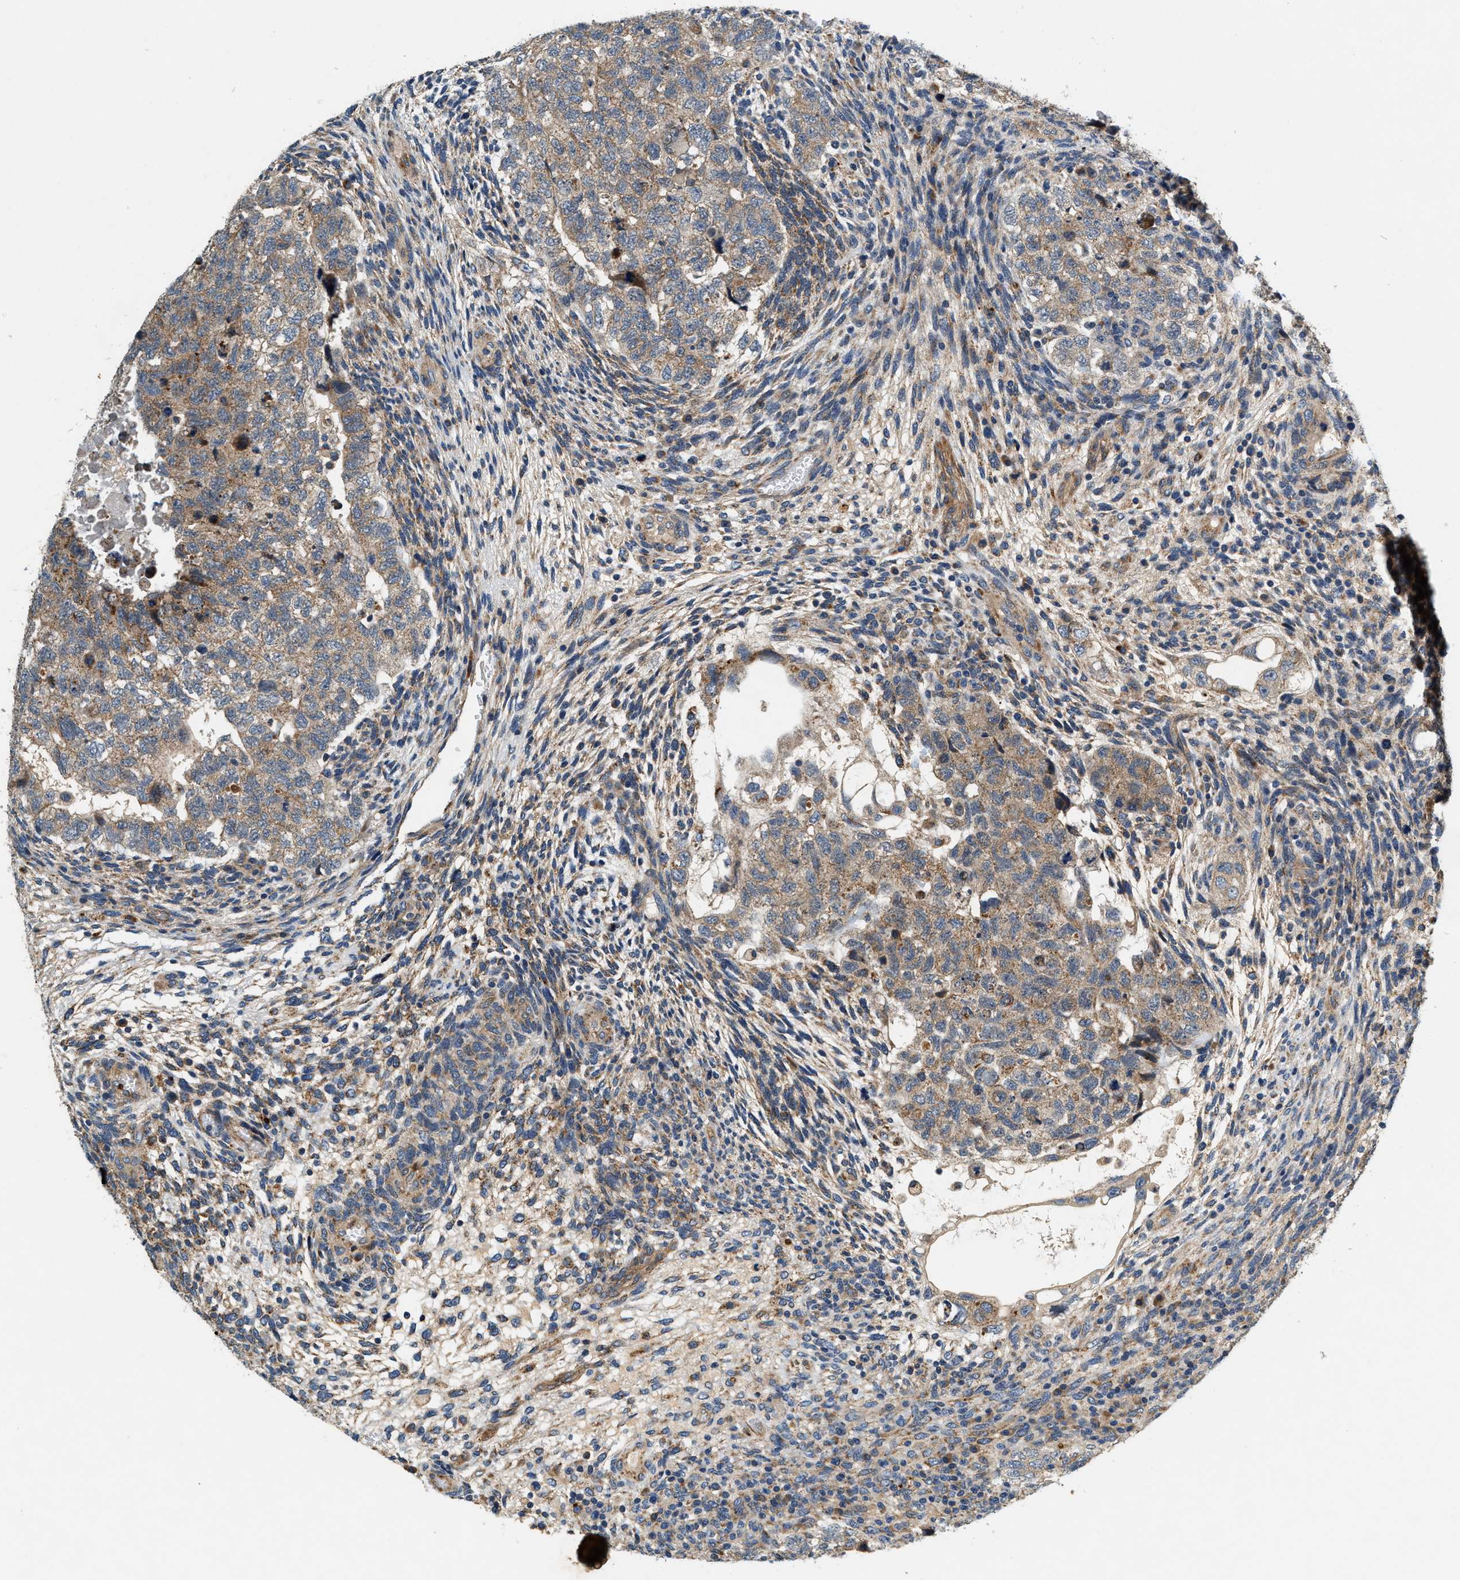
{"staining": {"intensity": "moderate", "quantity": ">75%", "location": "cytoplasmic/membranous"}, "tissue": "testis cancer", "cell_type": "Tumor cells", "image_type": "cancer", "snomed": [{"axis": "morphology", "description": "Carcinoma, Embryonal, NOS"}, {"axis": "topography", "description": "Testis"}], "caption": "This photomicrograph demonstrates embryonal carcinoma (testis) stained with immunohistochemistry (IHC) to label a protein in brown. The cytoplasmic/membranous of tumor cells show moderate positivity for the protein. Nuclei are counter-stained blue.", "gene": "DUSP10", "patient": {"sex": "male", "age": 36}}